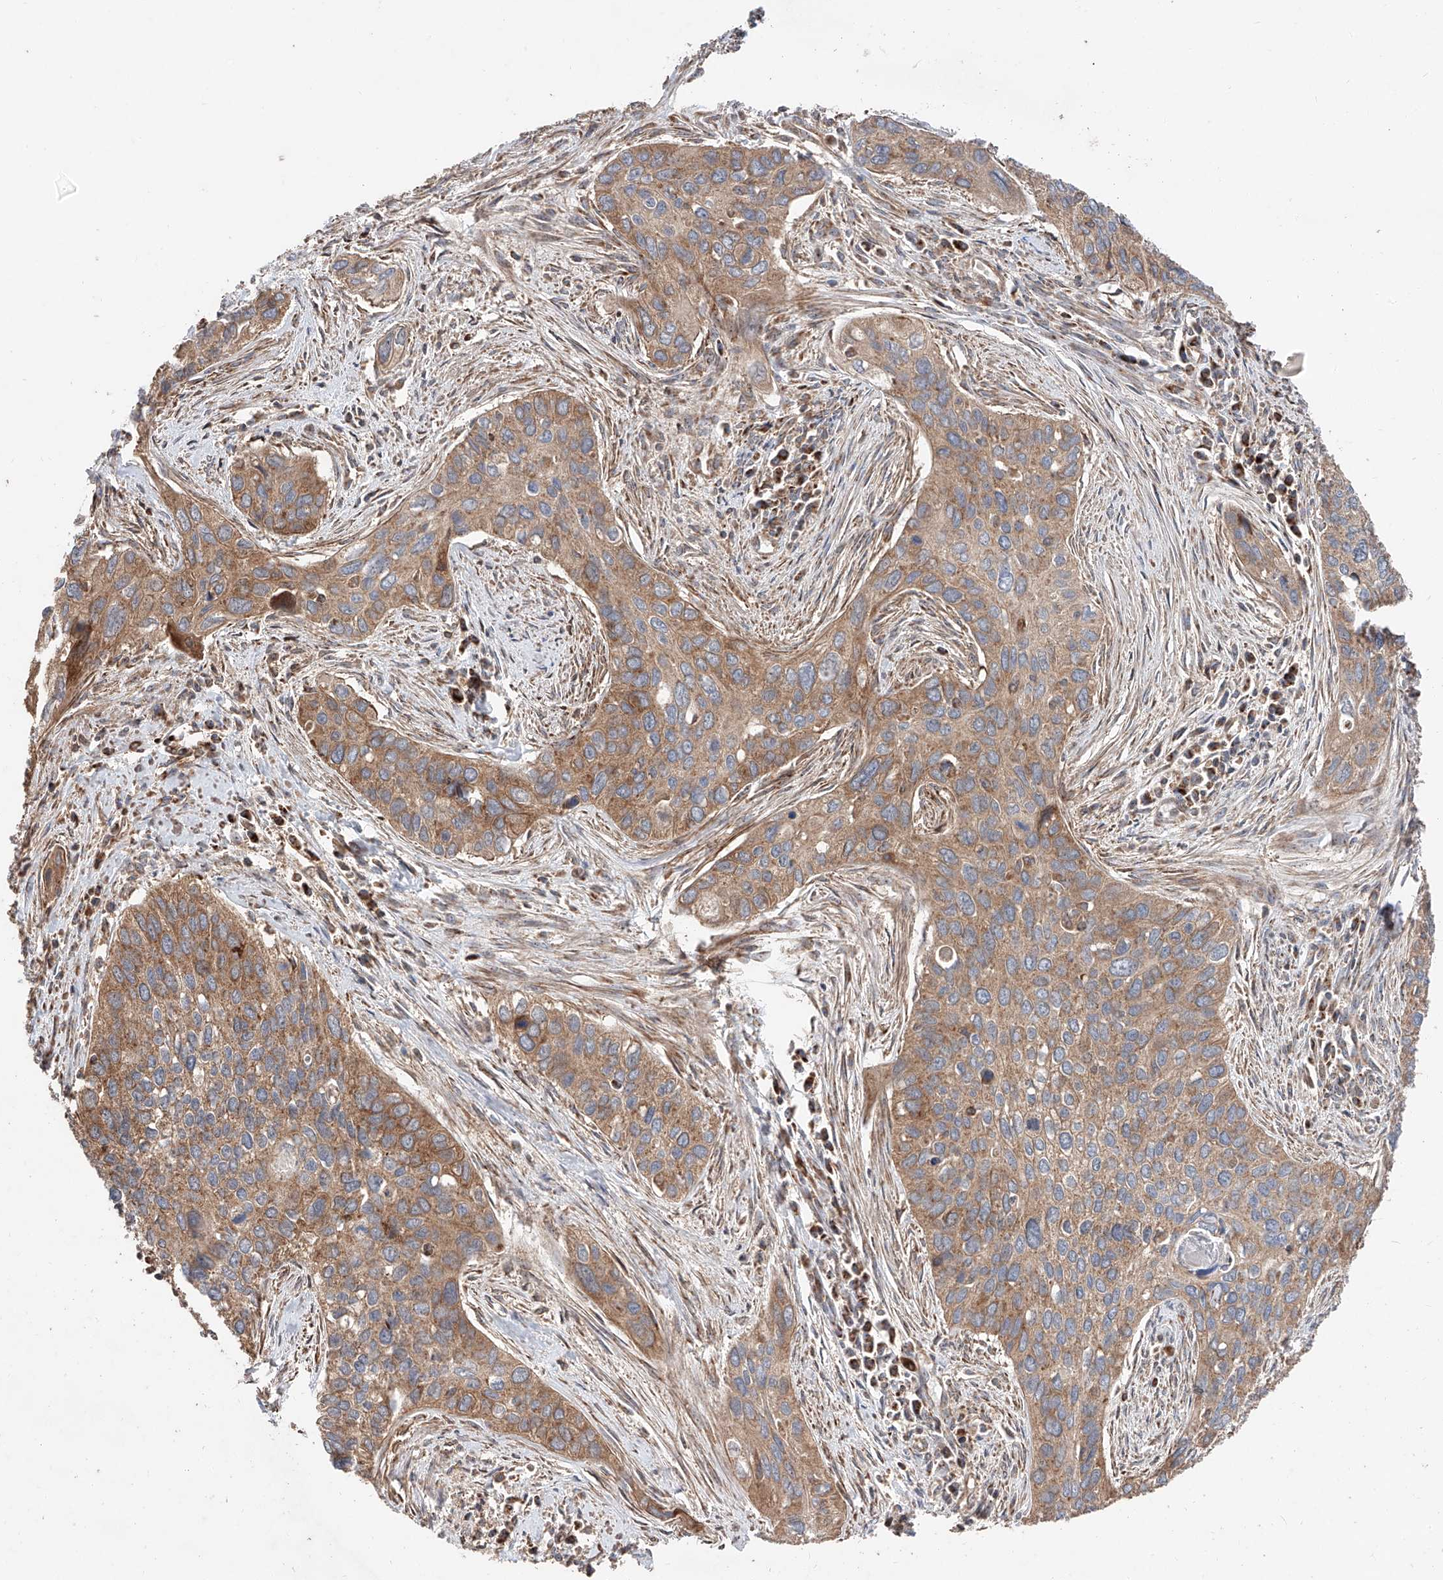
{"staining": {"intensity": "moderate", "quantity": ">75%", "location": "cytoplasmic/membranous"}, "tissue": "cervical cancer", "cell_type": "Tumor cells", "image_type": "cancer", "snomed": [{"axis": "morphology", "description": "Squamous cell carcinoma, NOS"}, {"axis": "topography", "description": "Cervix"}], "caption": "Immunohistochemical staining of human squamous cell carcinoma (cervical) demonstrates medium levels of moderate cytoplasmic/membranous protein expression in about >75% of tumor cells.", "gene": "PISD", "patient": {"sex": "female", "age": 55}}